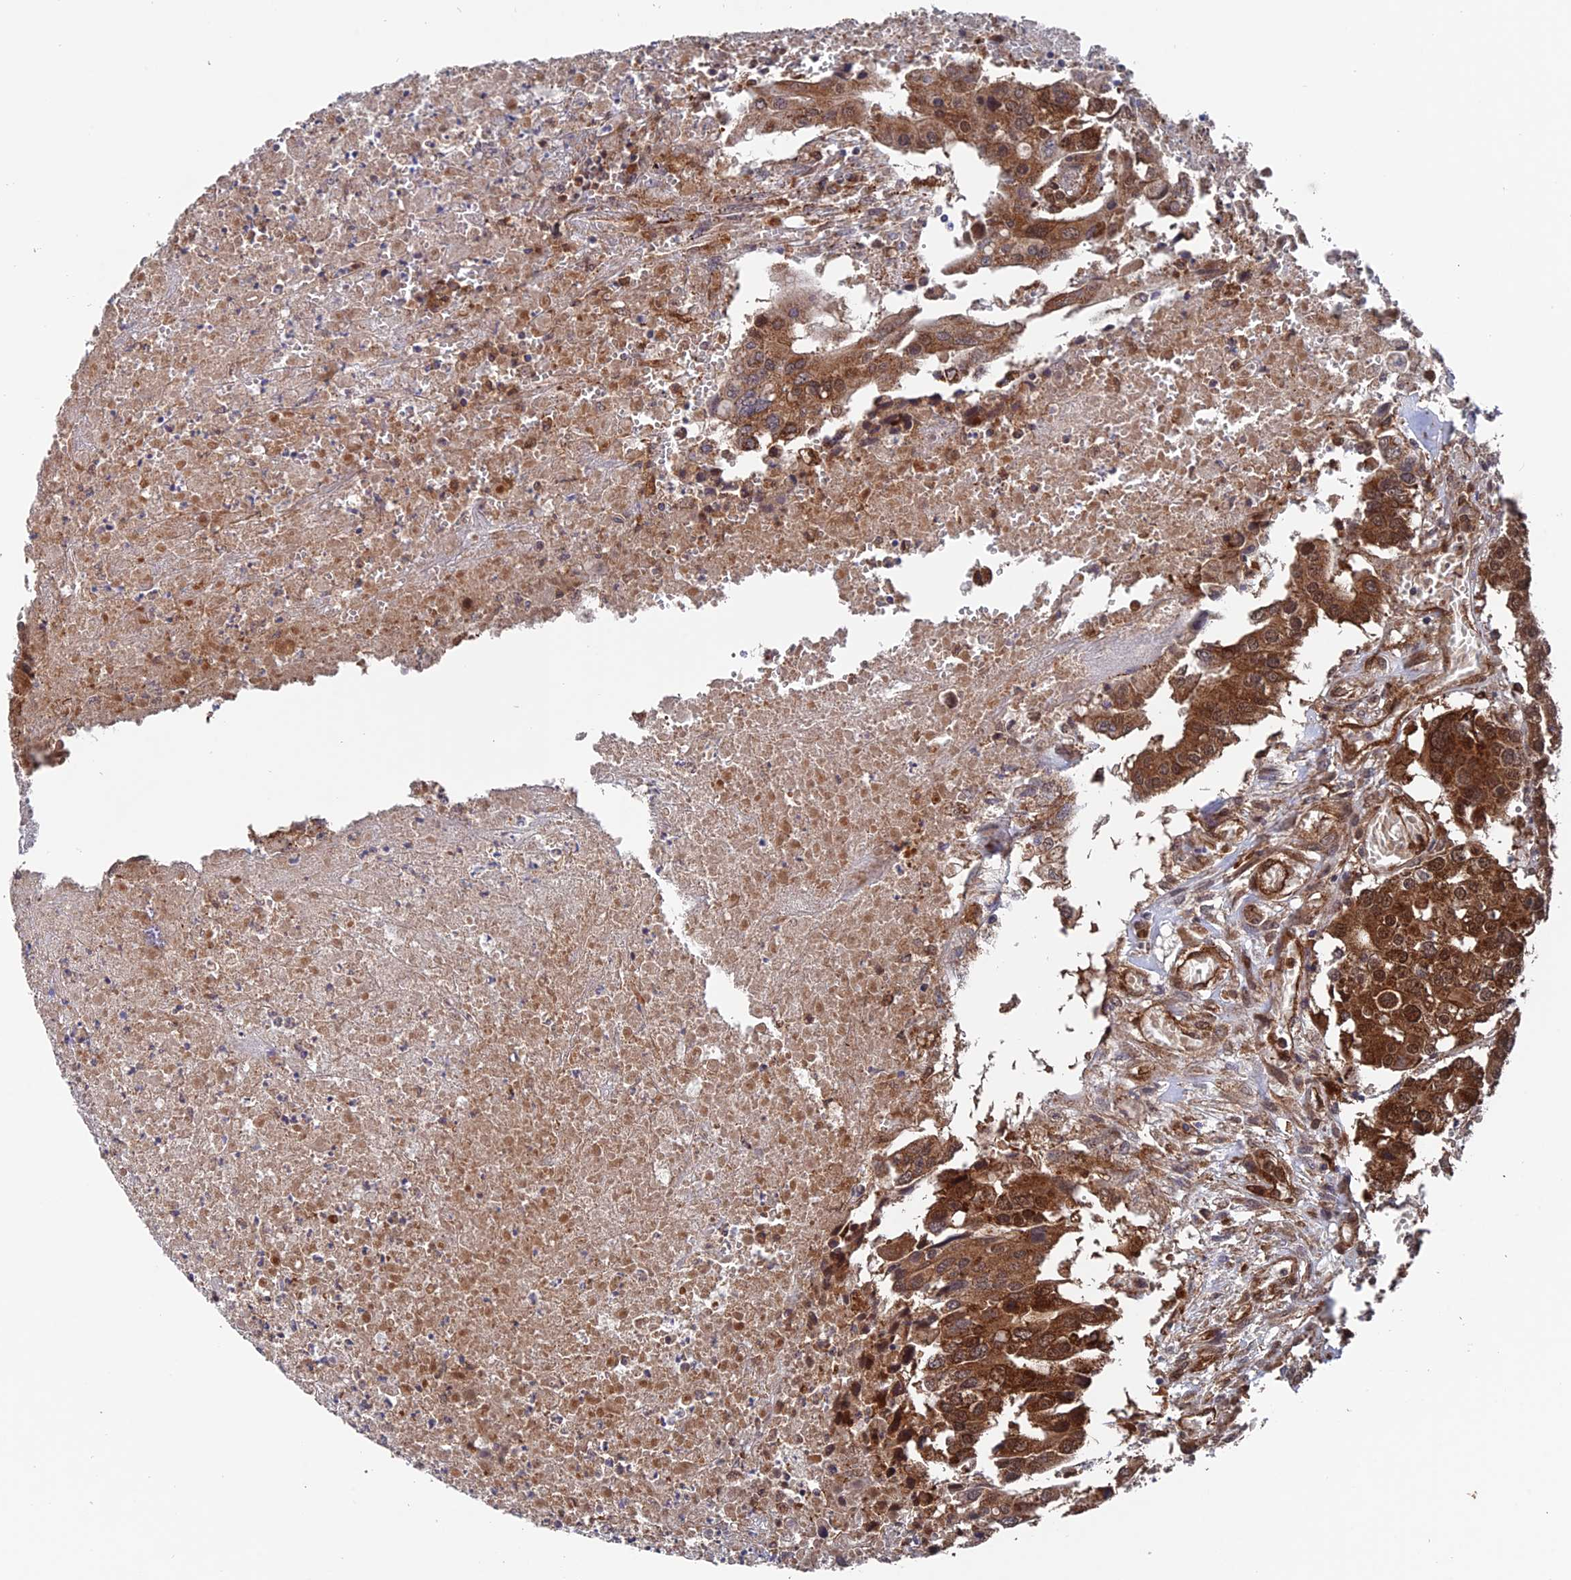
{"staining": {"intensity": "moderate", "quantity": ">75%", "location": "cytoplasmic/membranous"}, "tissue": "colorectal cancer", "cell_type": "Tumor cells", "image_type": "cancer", "snomed": [{"axis": "morphology", "description": "Adenocarcinoma, NOS"}, {"axis": "topography", "description": "Colon"}], "caption": "Immunohistochemistry (IHC) image of neoplastic tissue: human colorectal cancer stained using immunohistochemistry (IHC) exhibits medium levels of moderate protein expression localized specifically in the cytoplasmic/membranous of tumor cells, appearing as a cytoplasmic/membranous brown color.", "gene": "DTYMK", "patient": {"sex": "male", "age": 77}}